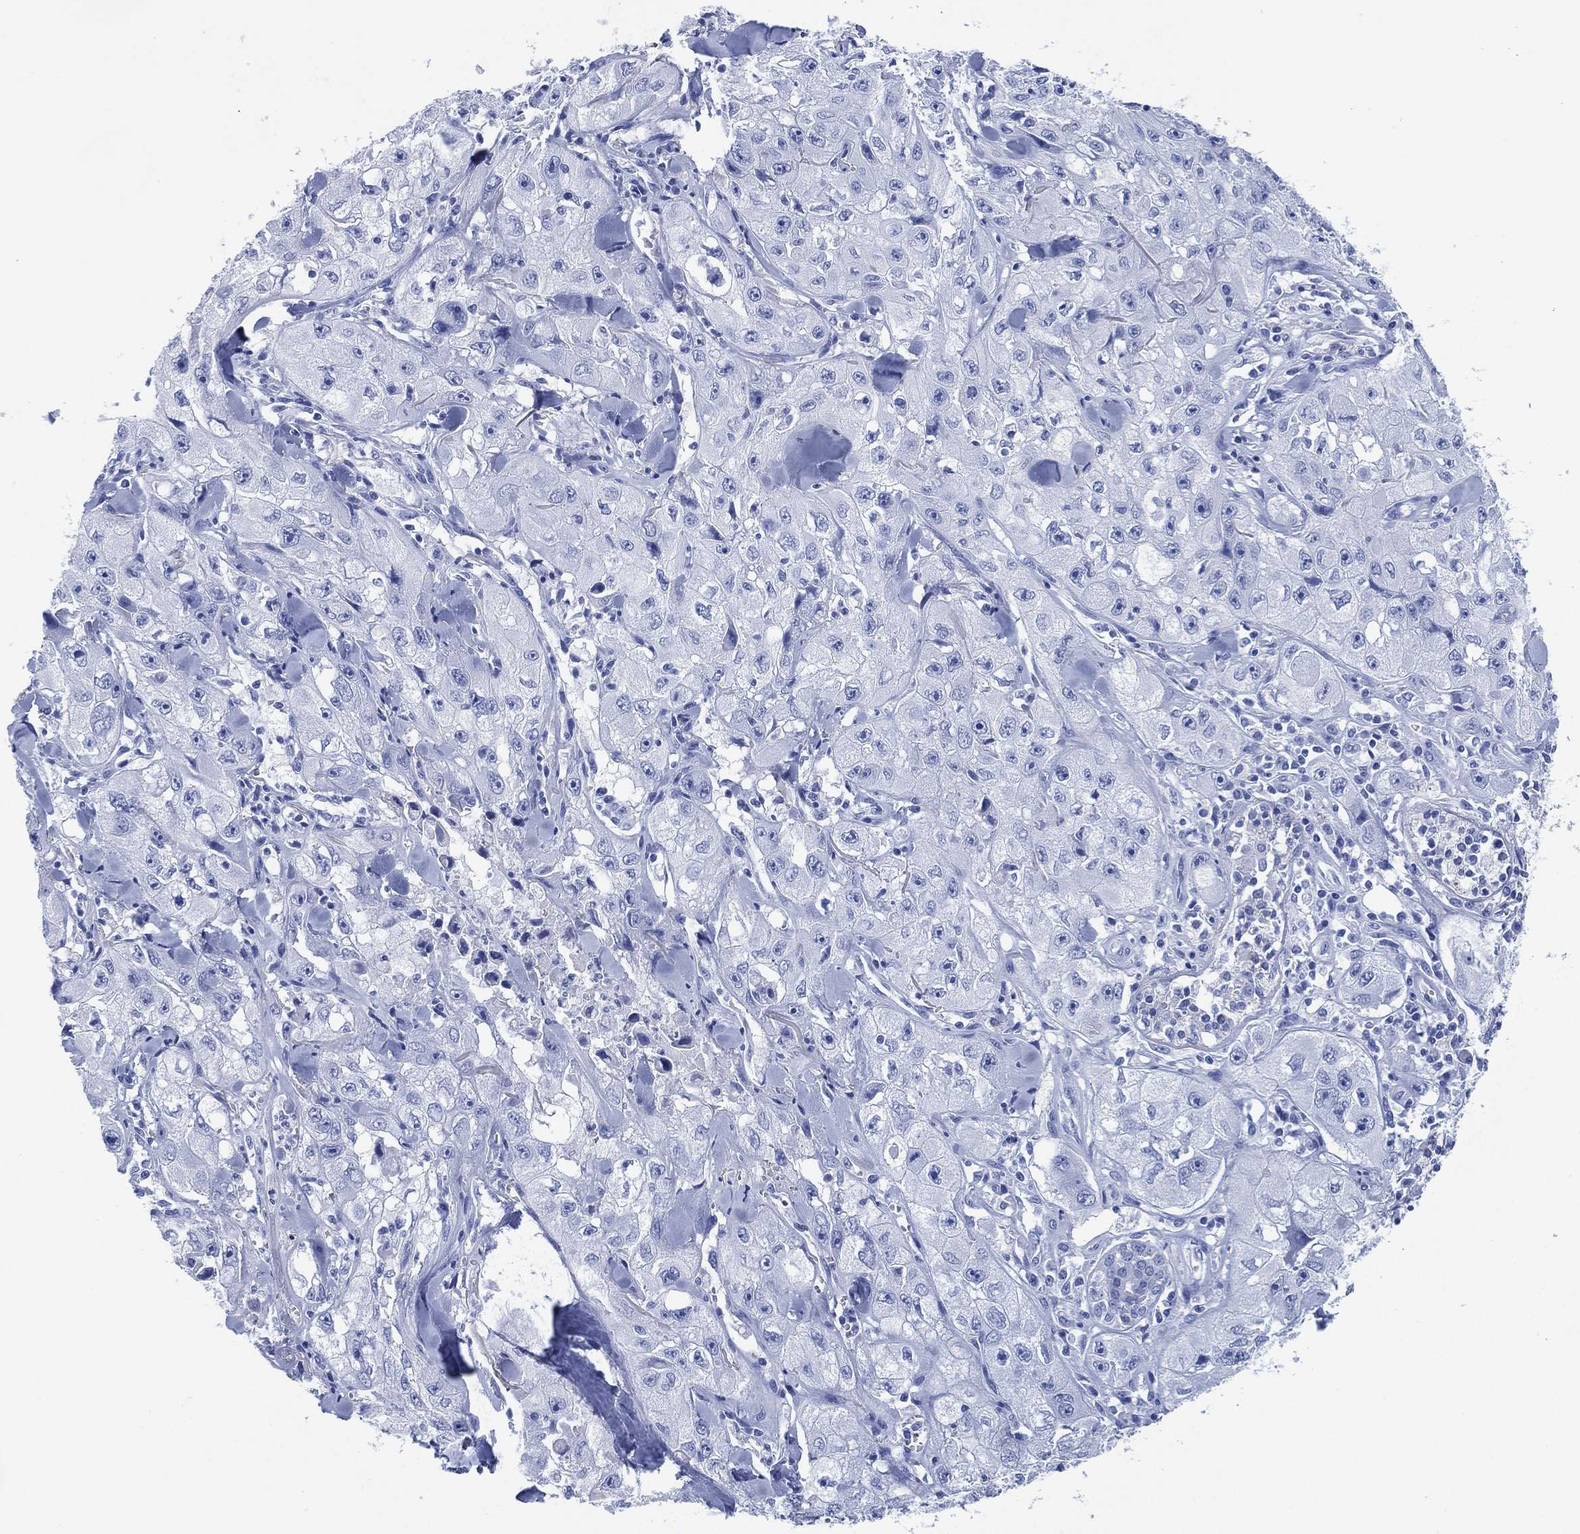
{"staining": {"intensity": "negative", "quantity": "none", "location": "none"}, "tissue": "skin cancer", "cell_type": "Tumor cells", "image_type": "cancer", "snomed": [{"axis": "morphology", "description": "Squamous cell carcinoma, NOS"}, {"axis": "topography", "description": "Skin"}, {"axis": "topography", "description": "Subcutis"}], "caption": "There is no significant staining in tumor cells of skin squamous cell carcinoma.", "gene": "SIGLECL1", "patient": {"sex": "male", "age": 73}}